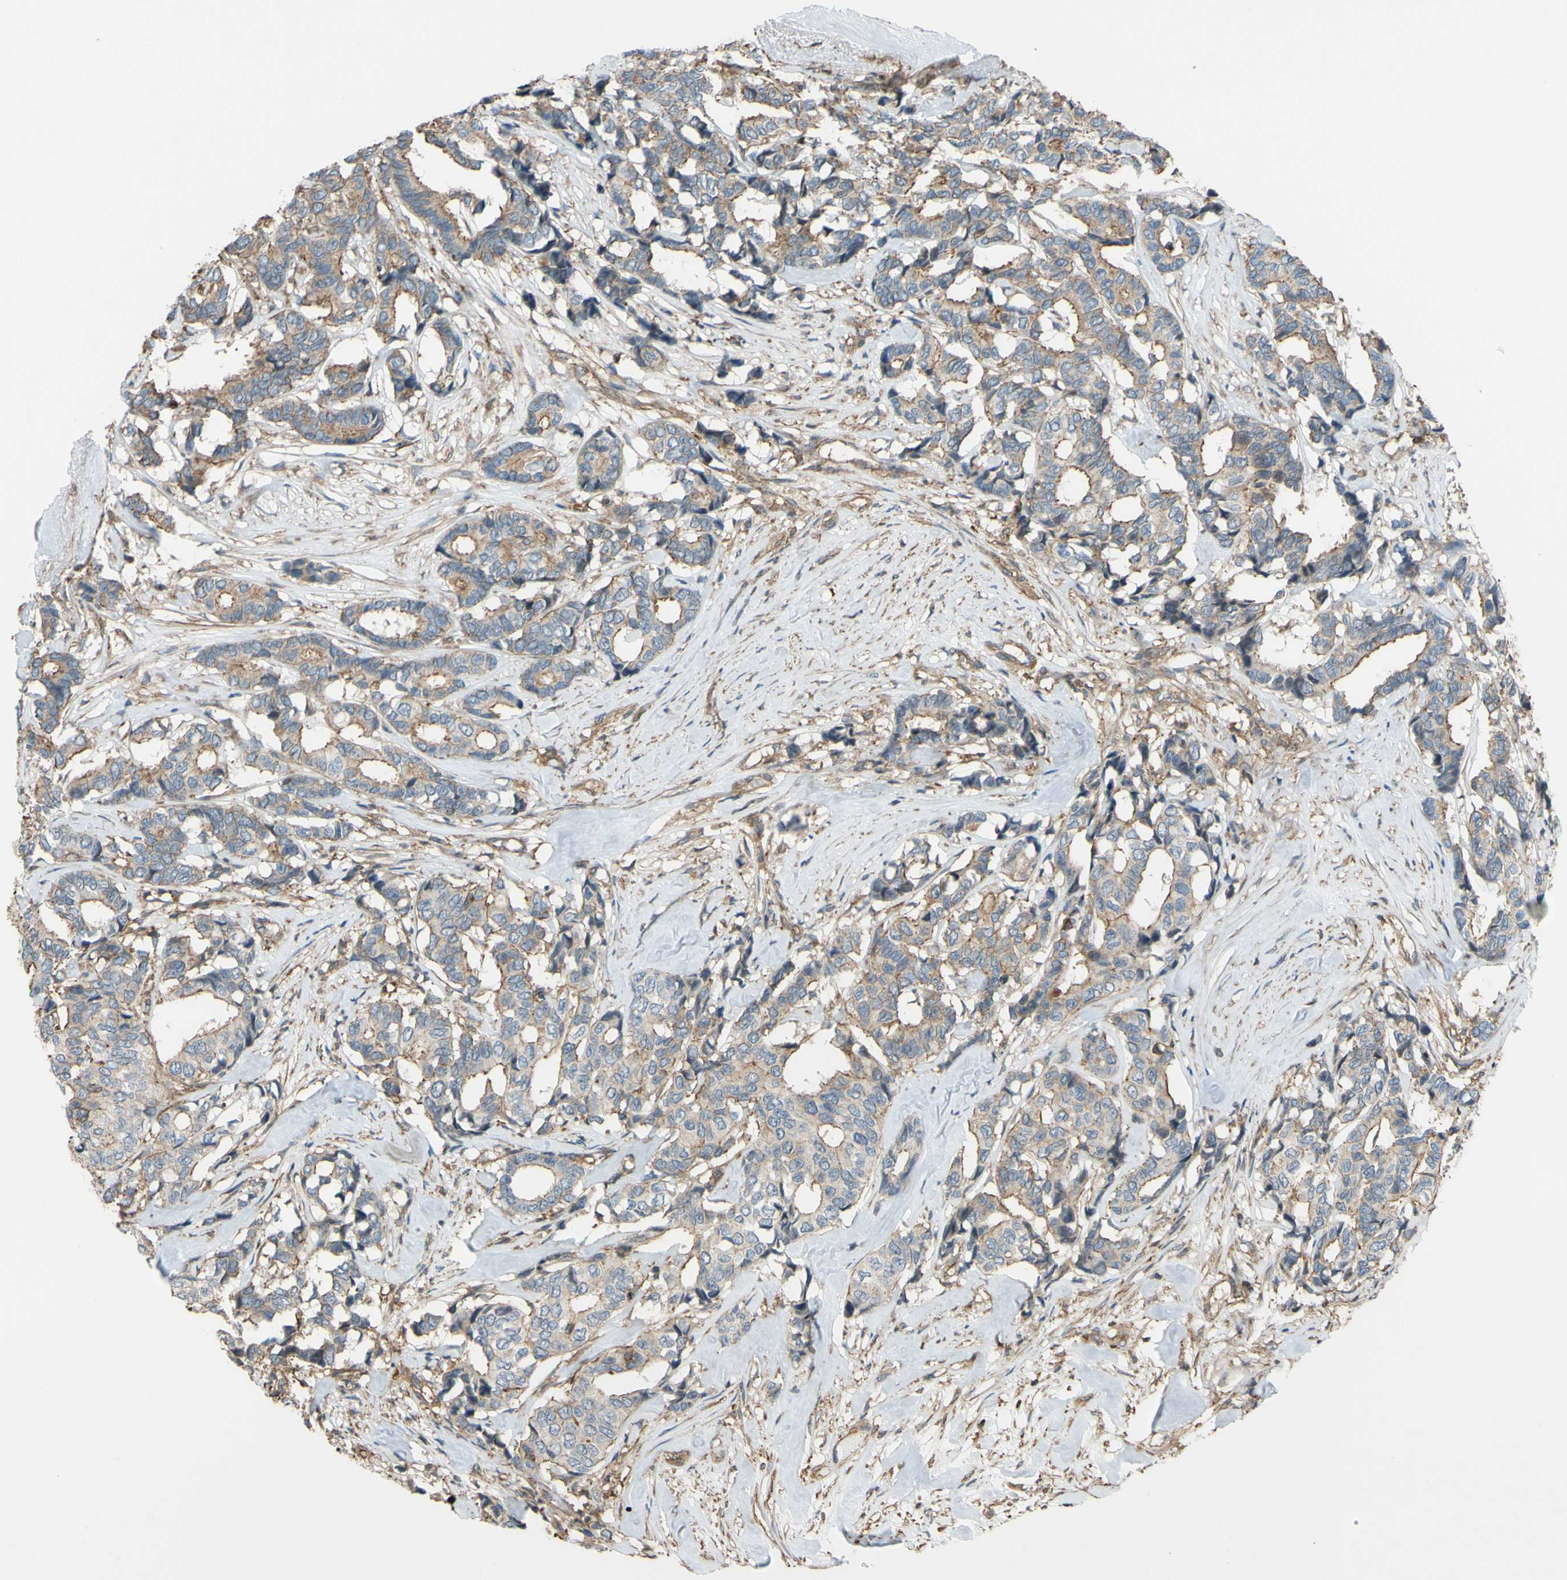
{"staining": {"intensity": "moderate", "quantity": ">75%", "location": "cytoplasmic/membranous"}, "tissue": "breast cancer", "cell_type": "Tumor cells", "image_type": "cancer", "snomed": [{"axis": "morphology", "description": "Duct carcinoma"}, {"axis": "topography", "description": "Breast"}], "caption": "Tumor cells display medium levels of moderate cytoplasmic/membranous positivity in about >75% of cells in human invasive ductal carcinoma (breast).", "gene": "ADD3", "patient": {"sex": "female", "age": 87}}